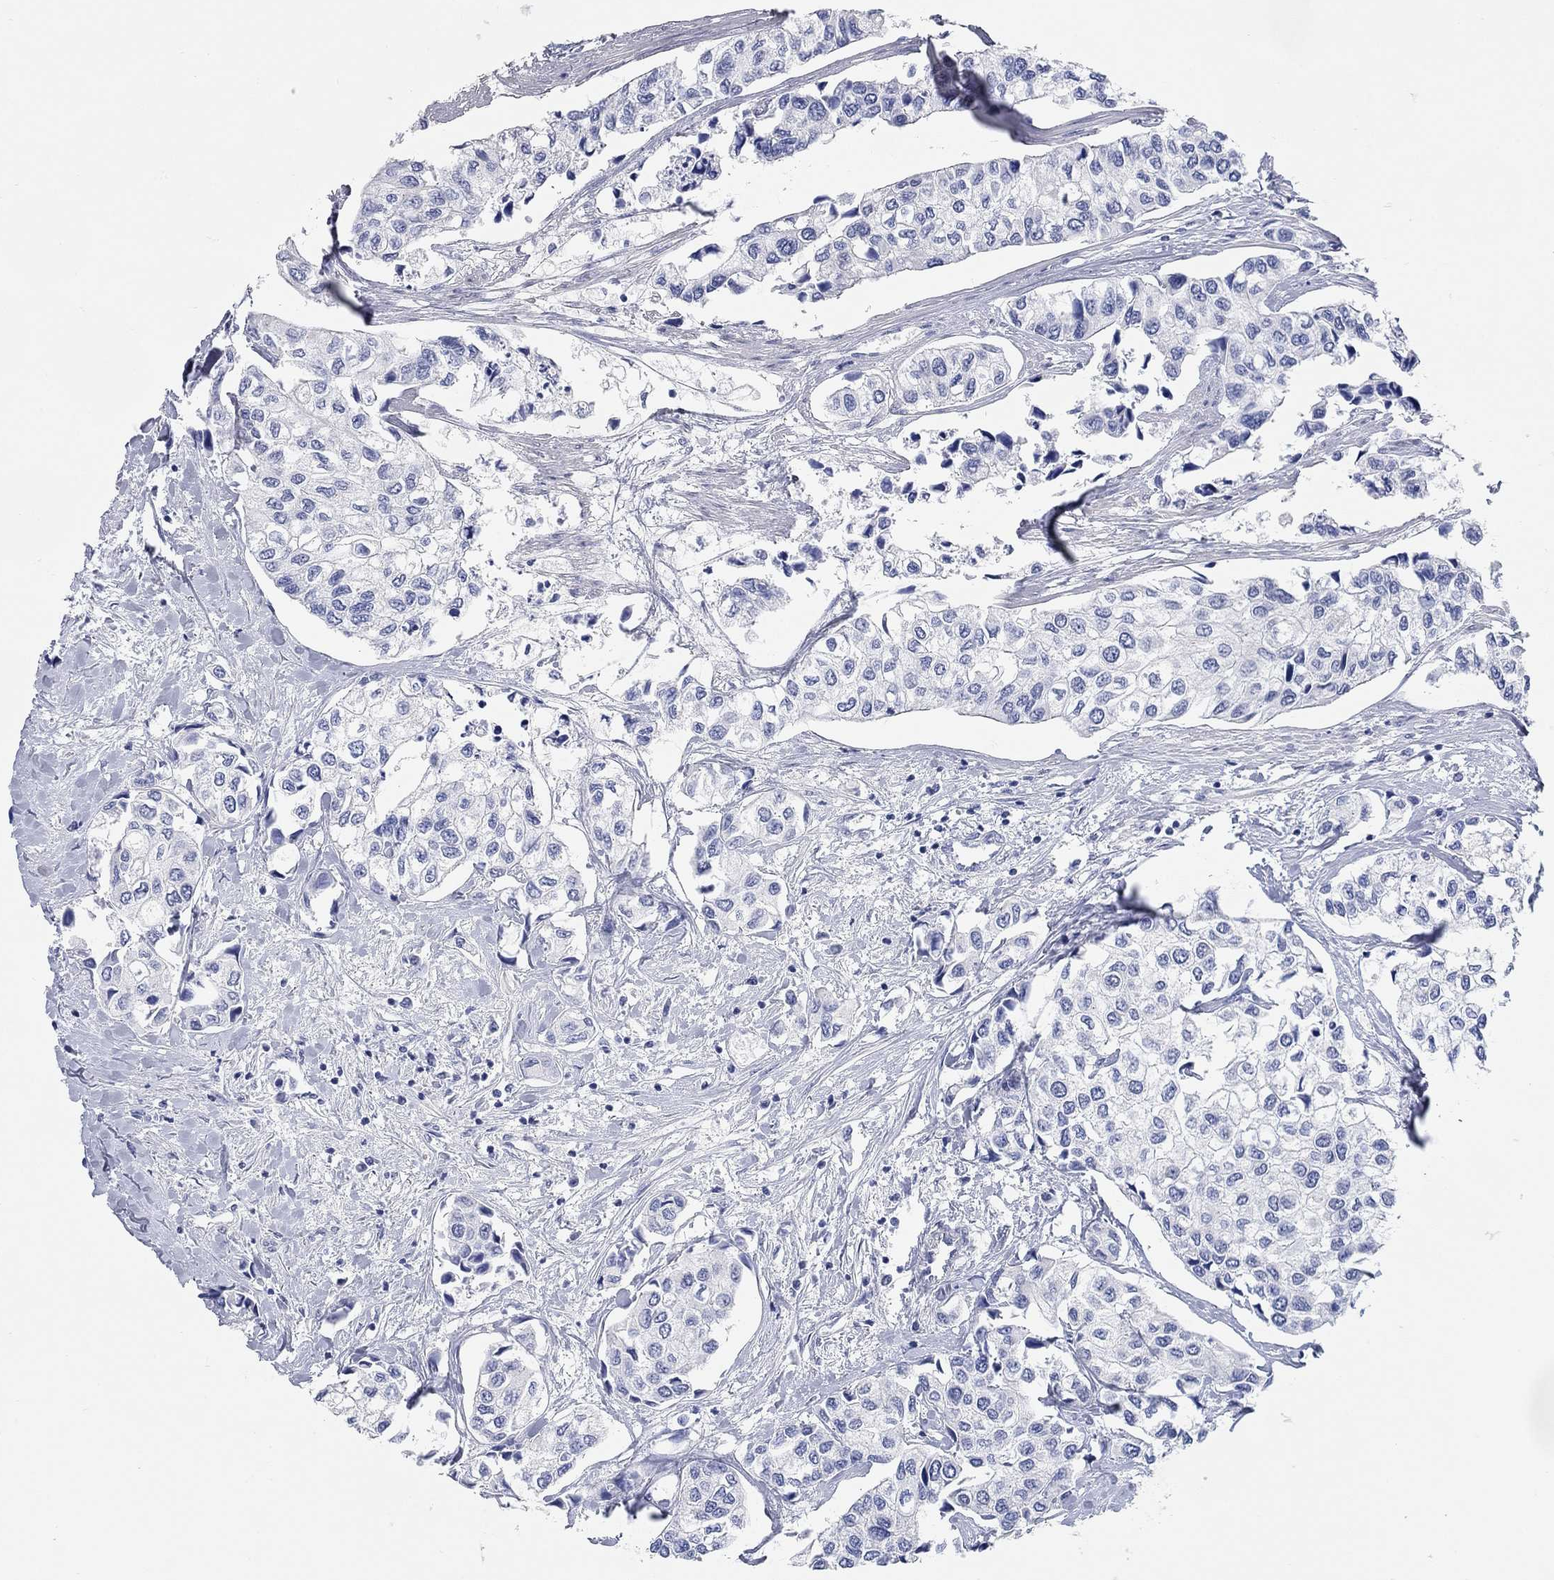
{"staining": {"intensity": "negative", "quantity": "none", "location": "none"}, "tissue": "urothelial cancer", "cell_type": "Tumor cells", "image_type": "cancer", "snomed": [{"axis": "morphology", "description": "Urothelial carcinoma, High grade"}, {"axis": "topography", "description": "Urinary bladder"}], "caption": "Immunohistochemistry (IHC) of urothelial cancer shows no staining in tumor cells.", "gene": "WASF3", "patient": {"sex": "male", "age": 73}}